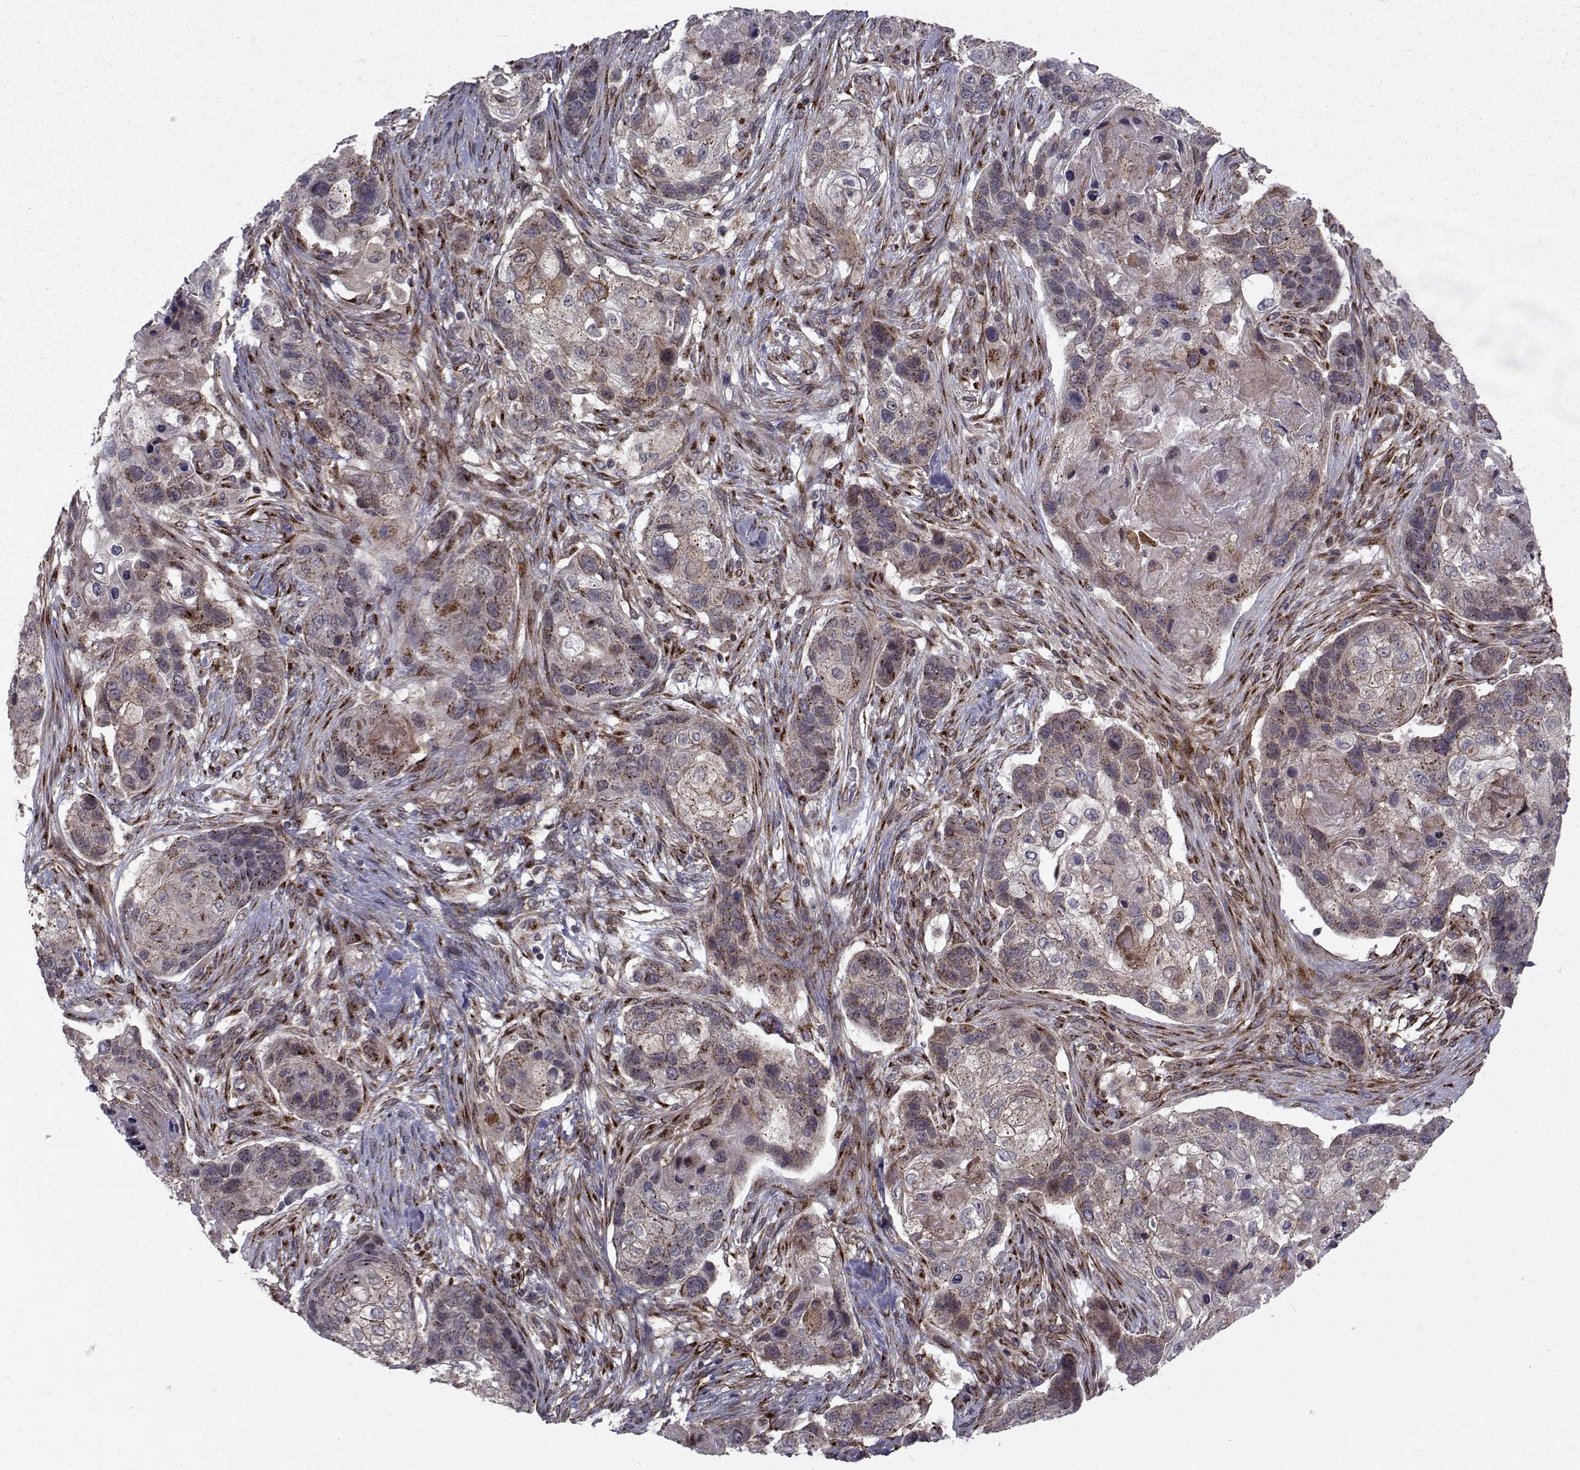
{"staining": {"intensity": "moderate", "quantity": "<25%", "location": "cytoplasmic/membranous"}, "tissue": "lung cancer", "cell_type": "Tumor cells", "image_type": "cancer", "snomed": [{"axis": "morphology", "description": "Squamous cell carcinoma, NOS"}, {"axis": "topography", "description": "Lung"}], "caption": "DAB immunohistochemical staining of human squamous cell carcinoma (lung) reveals moderate cytoplasmic/membranous protein staining in about <25% of tumor cells.", "gene": "ATP6V1C2", "patient": {"sex": "male", "age": 69}}